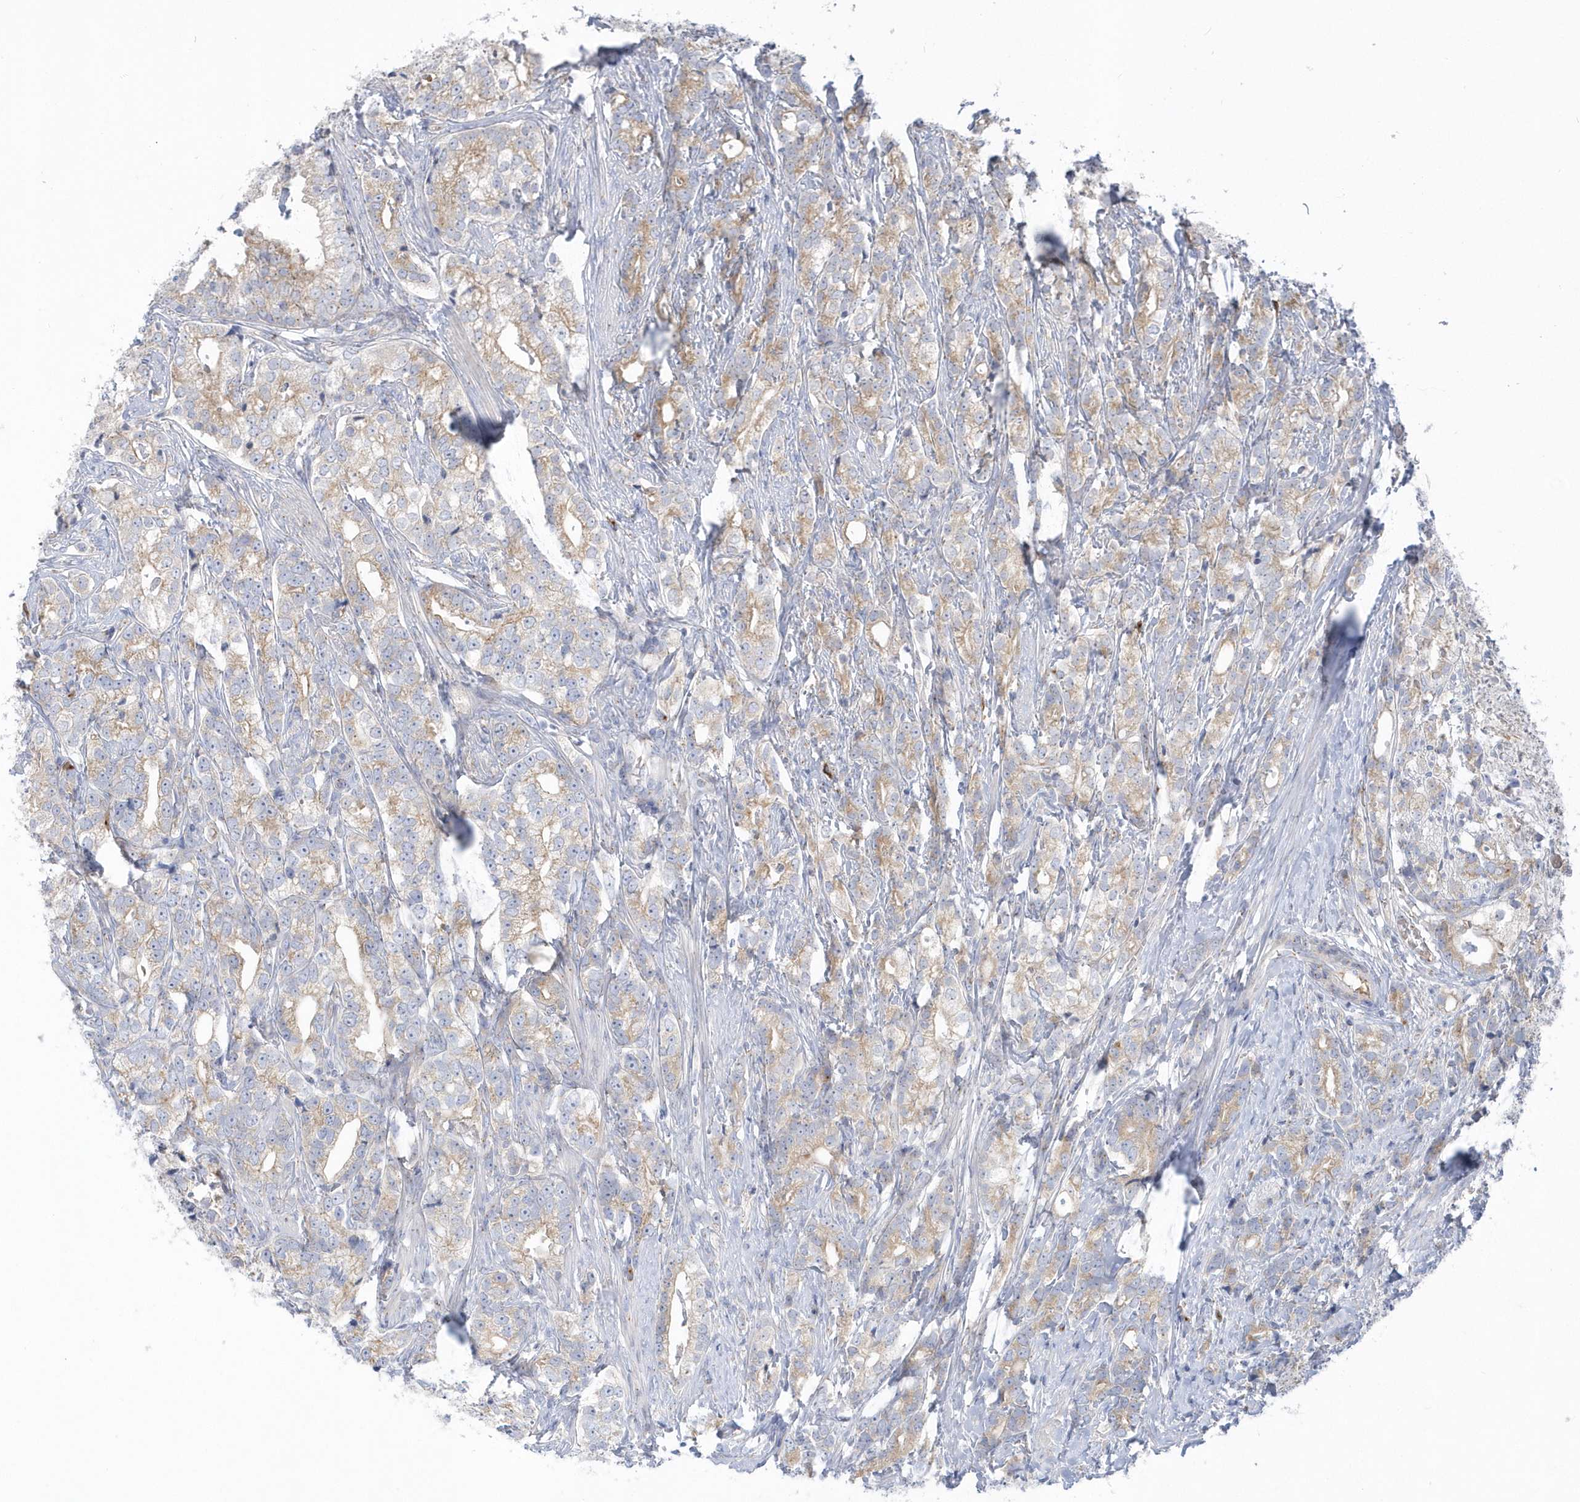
{"staining": {"intensity": "weak", "quantity": ">75%", "location": "cytoplasmic/membranous"}, "tissue": "prostate cancer", "cell_type": "Tumor cells", "image_type": "cancer", "snomed": [{"axis": "morphology", "description": "Adenocarcinoma, High grade"}, {"axis": "topography", "description": "Prostate"}], "caption": "The immunohistochemical stain labels weak cytoplasmic/membranous staining in tumor cells of prostate cancer (adenocarcinoma (high-grade)) tissue.", "gene": "SEMA3D", "patient": {"sex": "male", "age": 69}}